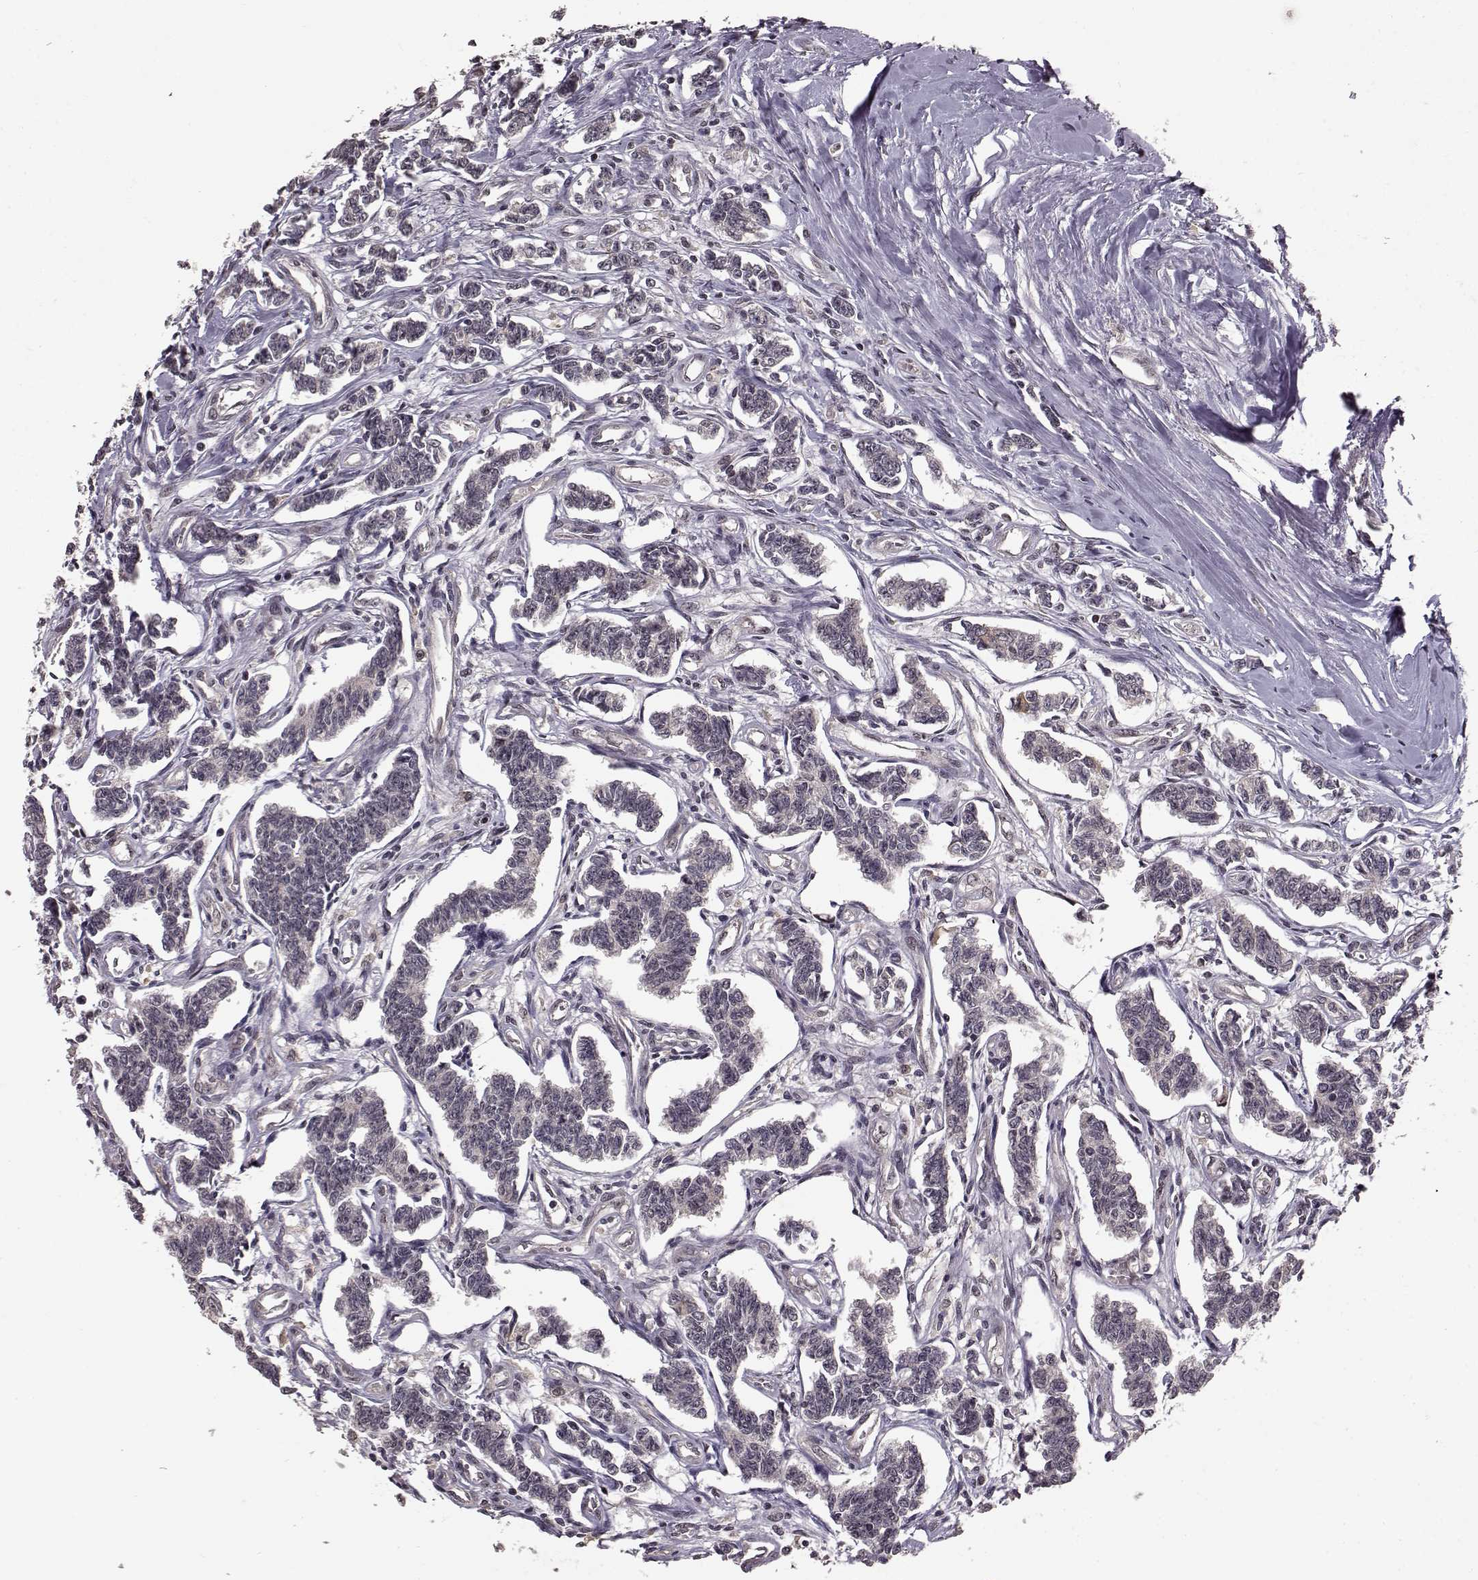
{"staining": {"intensity": "negative", "quantity": "none", "location": "none"}, "tissue": "carcinoid", "cell_type": "Tumor cells", "image_type": "cancer", "snomed": [{"axis": "morphology", "description": "Carcinoid, malignant, NOS"}, {"axis": "topography", "description": "Kidney"}], "caption": "An image of malignant carcinoid stained for a protein exhibits no brown staining in tumor cells.", "gene": "NTRK2", "patient": {"sex": "female", "age": 41}}